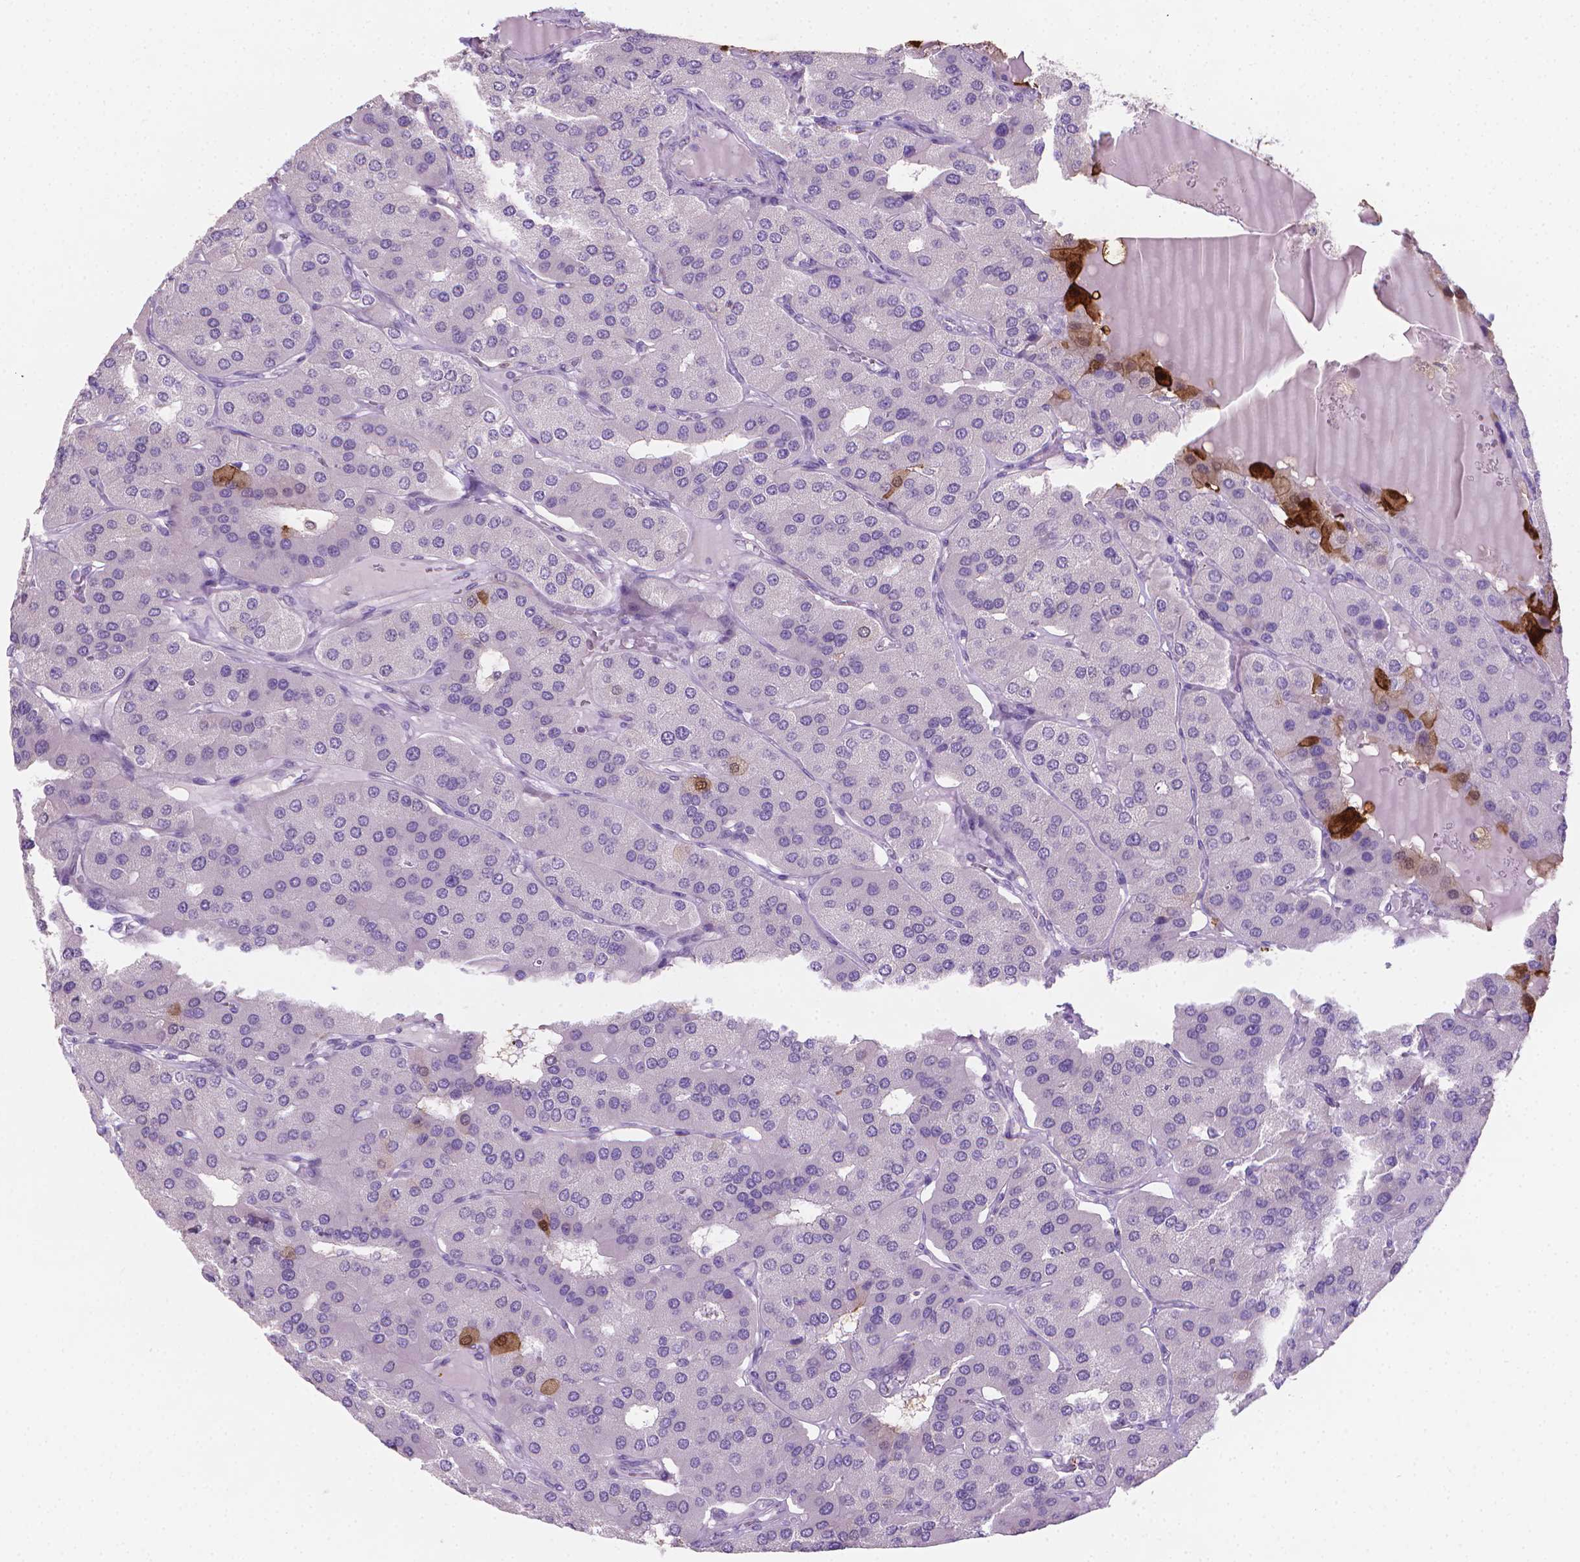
{"staining": {"intensity": "negative", "quantity": "none", "location": "none"}, "tissue": "parathyroid gland", "cell_type": "Glandular cells", "image_type": "normal", "snomed": [{"axis": "morphology", "description": "Normal tissue, NOS"}, {"axis": "morphology", "description": "Adenoma, NOS"}, {"axis": "topography", "description": "Parathyroid gland"}], "caption": "Immunohistochemistry (IHC) histopathology image of normal parathyroid gland: human parathyroid gland stained with DAB (3,3'-diaminobenzidine) displays no significant protein positivity in glandular cells.", "gene": "GSDMA", "patient": {"sex": "female", "age": 86}}